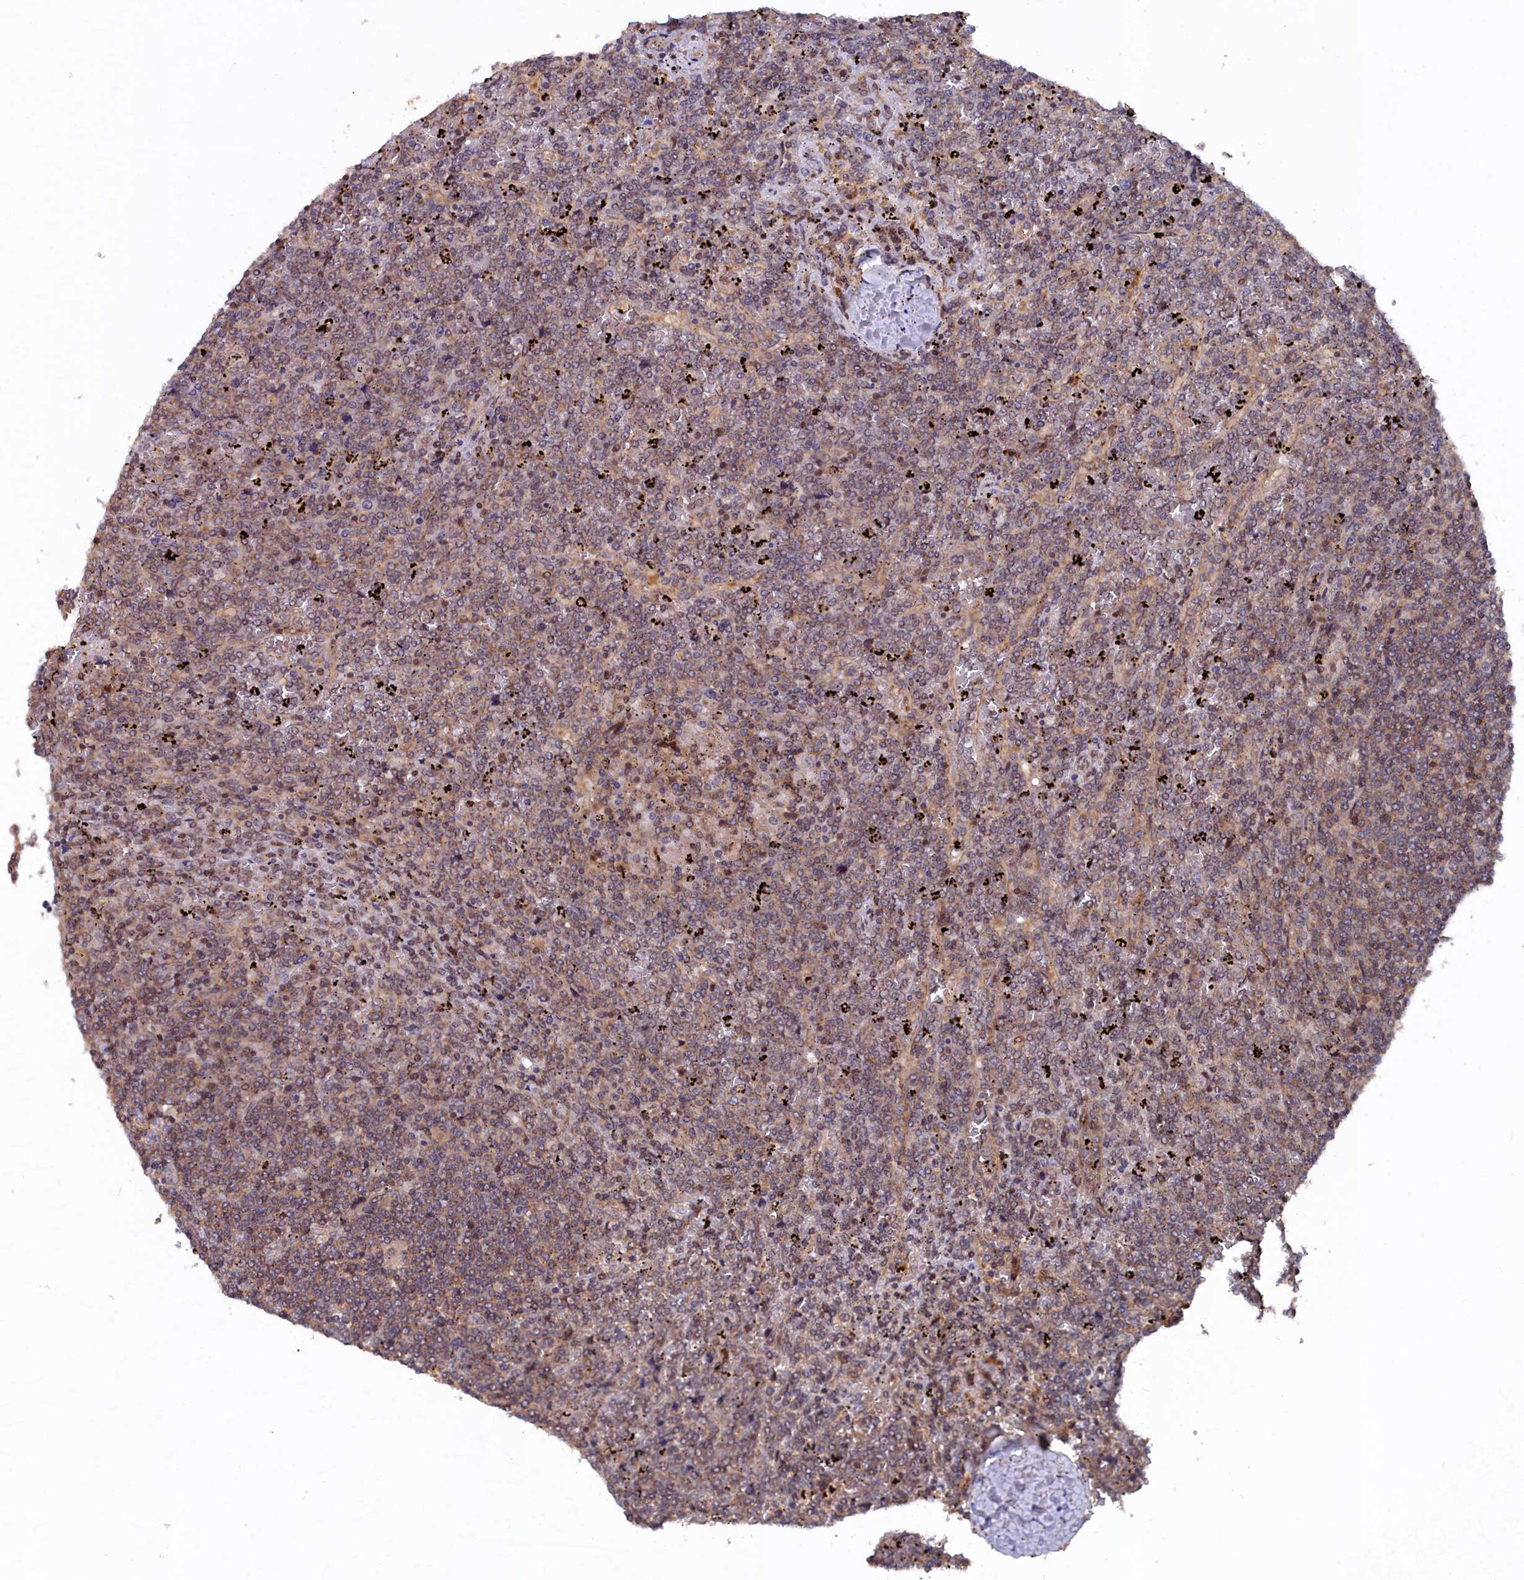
{"staining": {"intensity": "weak", "quantity": ">75%", "location": "cytoplasmic/membranous"}, "tissue": "lymphoma", "cell_type": "Tumor cells", "image_type": "cancer", "snomed": [{"axis": "morphology", "description": "Malignant lymphoma, non-Hodgkin's type, Low grade"}, {"axis": "topography", "description": "Spleen"}], "caption": "This histopathology image demonstrates immunohistochemistry staining of human malignant lymphoma, non-Hodgkin's type (low-grade), with low weak cytoplasmic/membranous expression in approximately >75% of tumor cells.", "gene": "TMC5", "patient": {"sex": "female", "age": 19}}